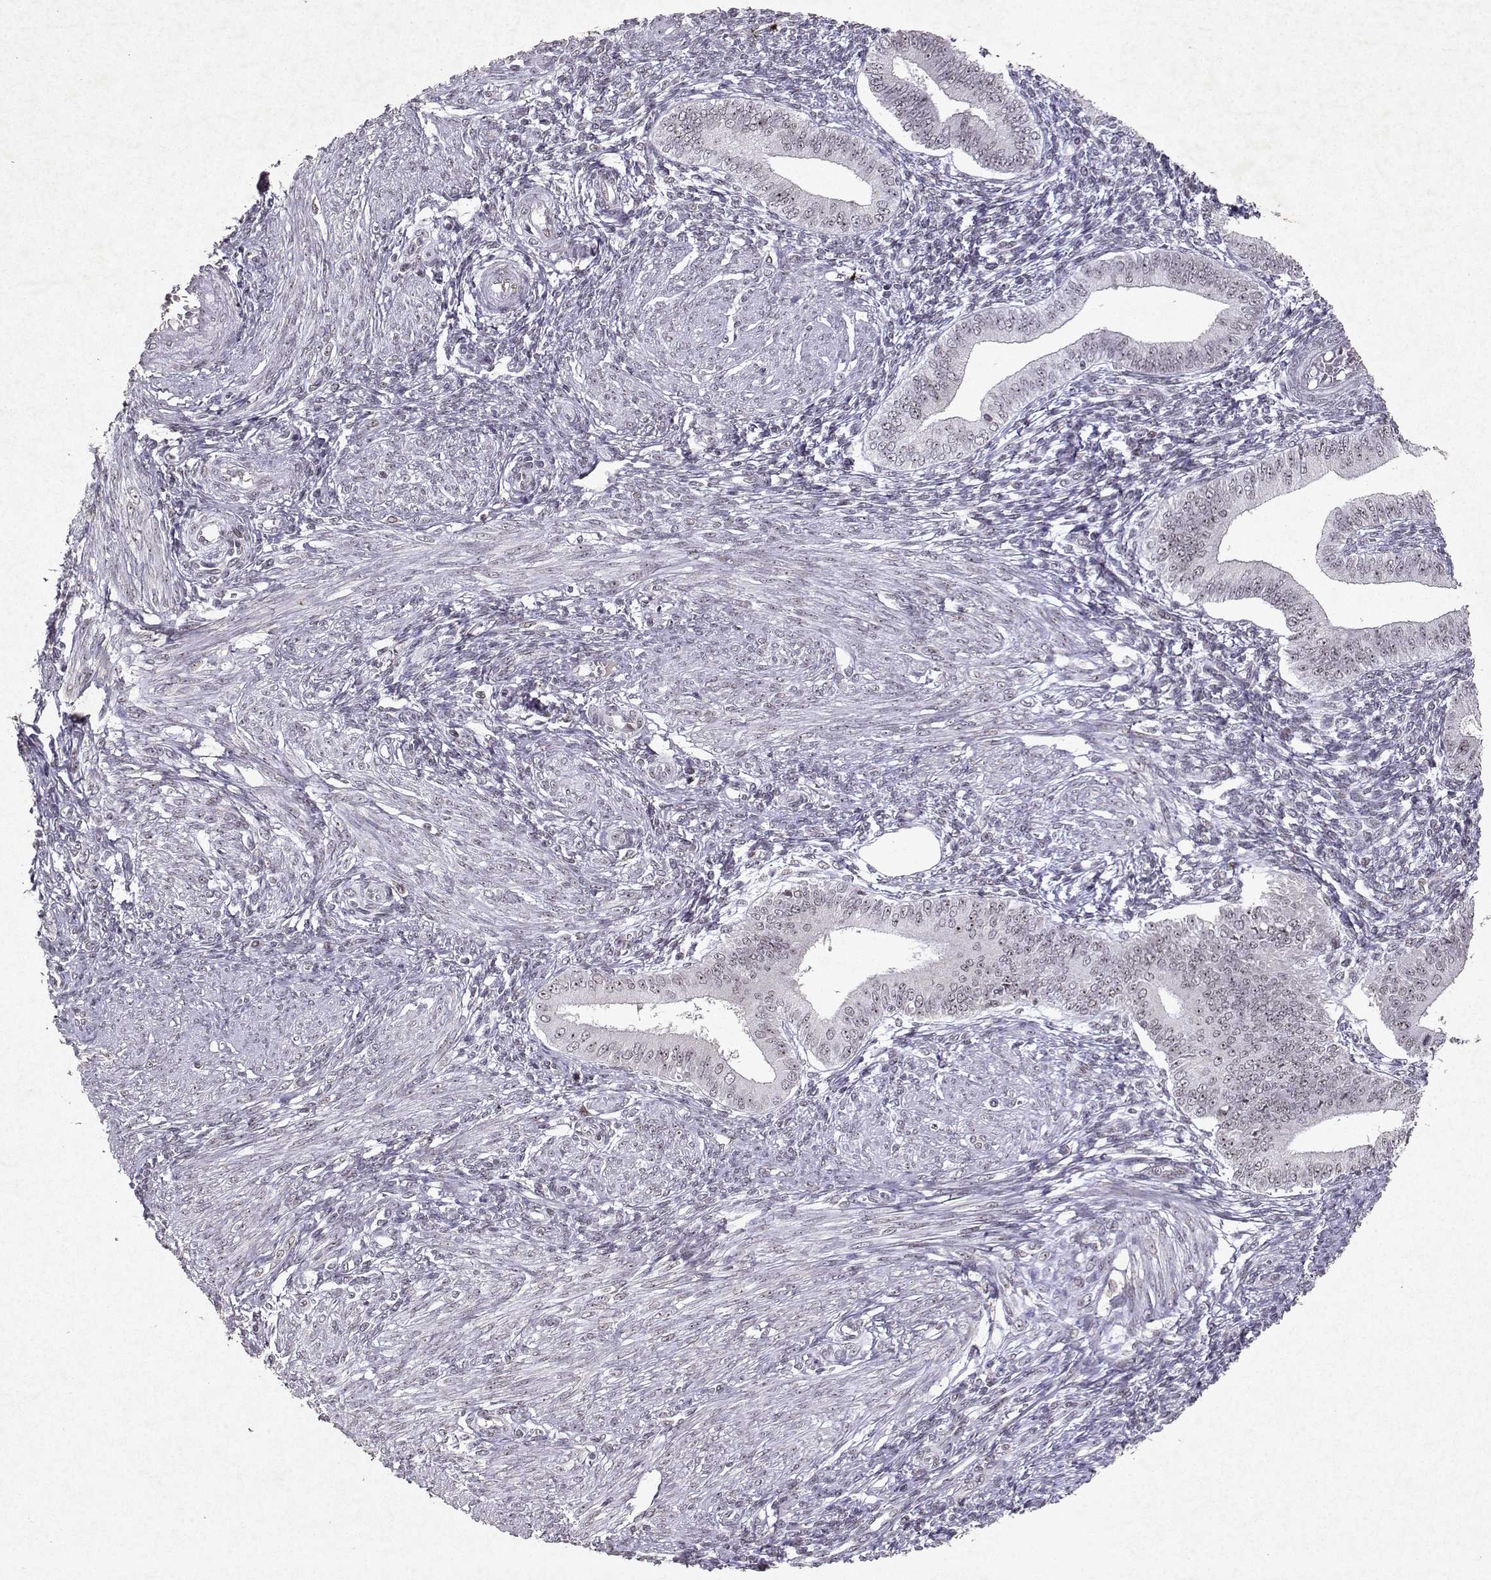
{"staining": {"intensity": "weak", "quantity": "<25%", "location": "nuclear"}, "tissue": "endometrium", "cell_type": "Cells in endometrial stroma", "image_type": "normal", "snomed": [{"axis": "morphology", "description": "Normal tissue, NOS"}, {"axis": "topography", "description": "Endometrium"}], "caption": "Unremarkable endometrium was stained to show a protein in brown. There is no significant positivity in cells in endometrial stroma.", "gene": "DDX56", "patient": {"sex": "female", "age": 42}}